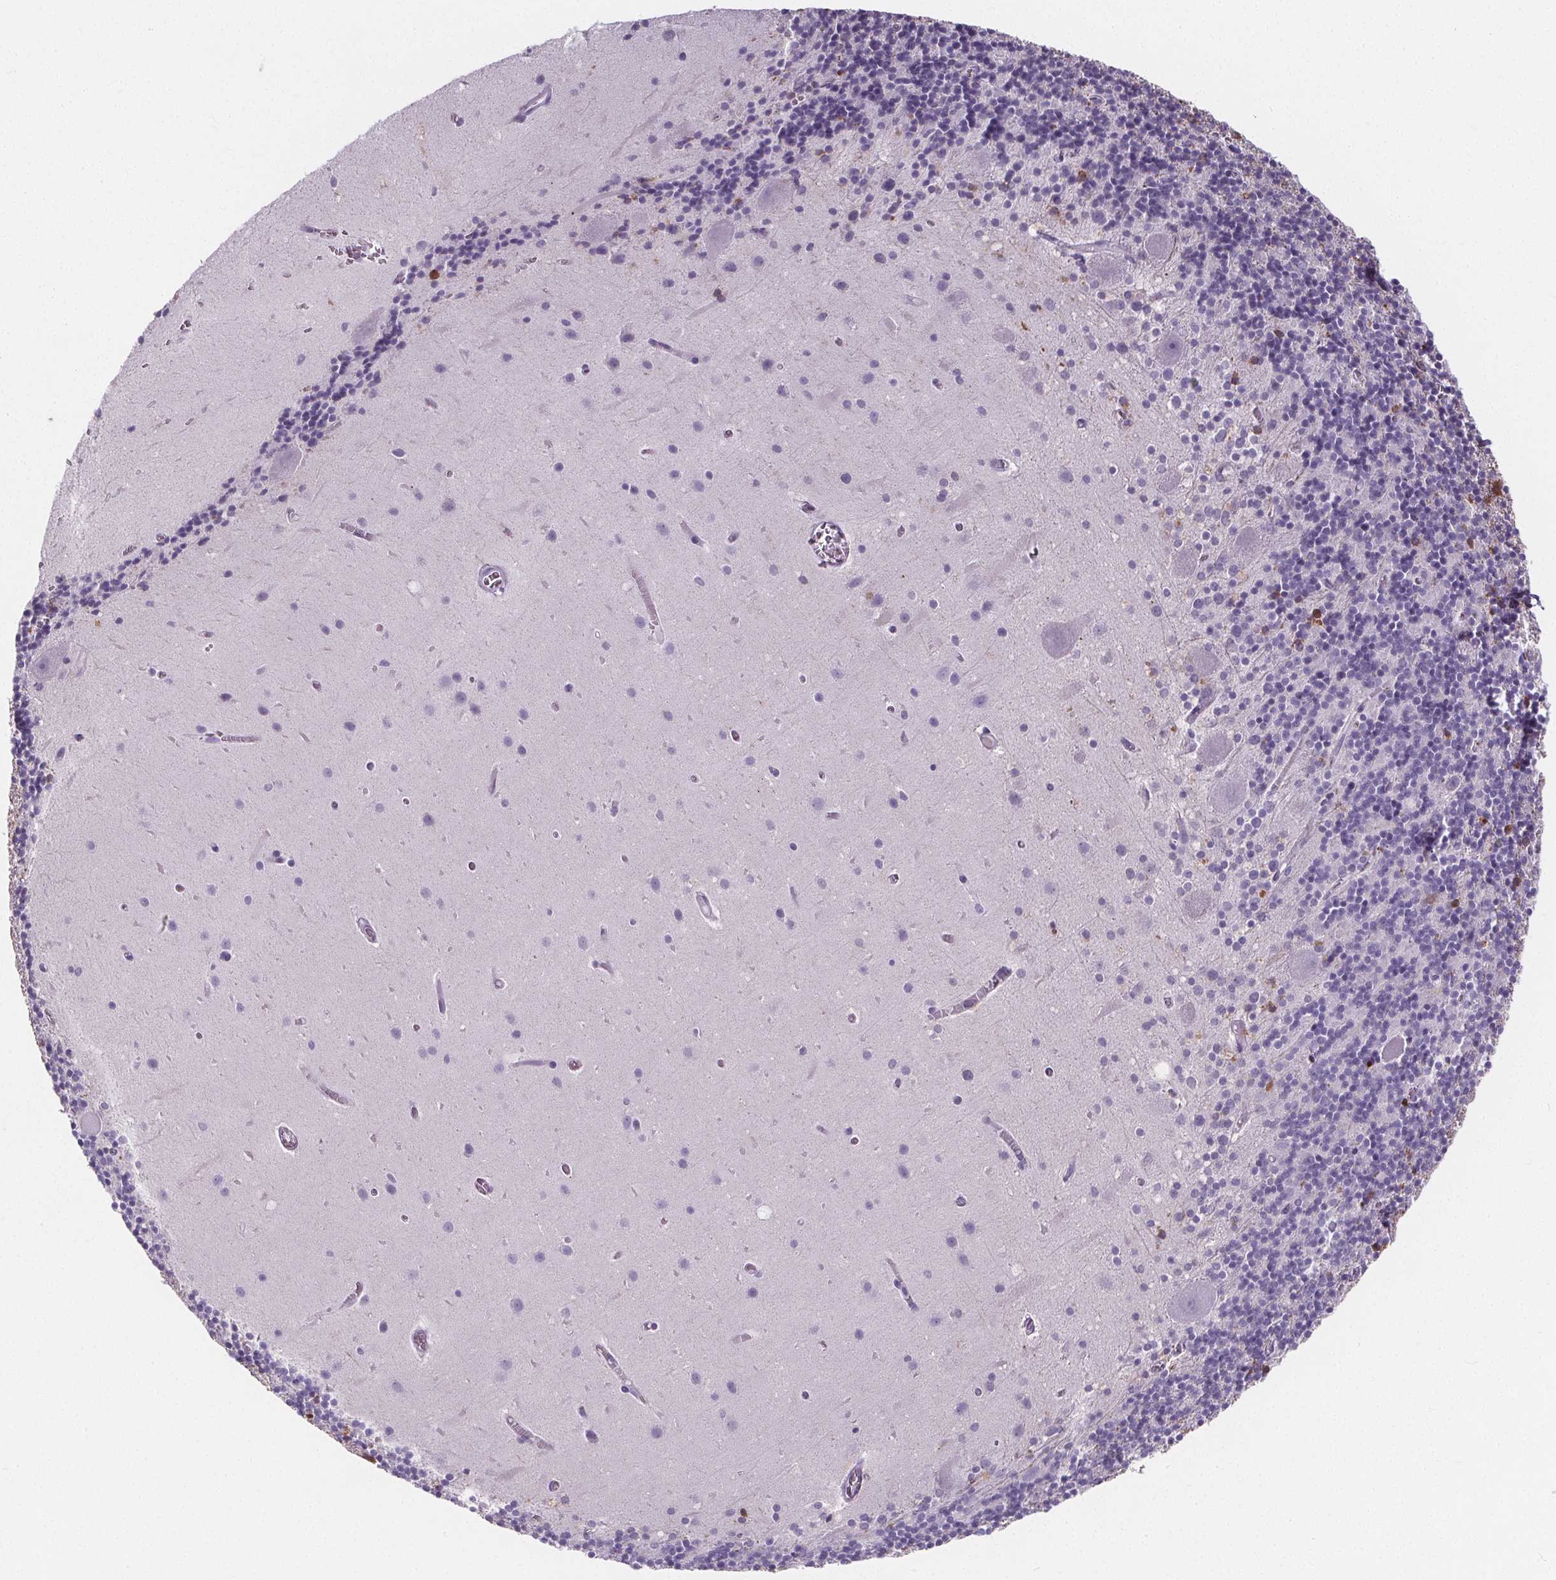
{"staining": {"intensity": "negative", "quantity": "none", "location": "none"}, "tissue": "cerebellum", "cell_type": "Cells in granular layer", "image_type": "normal", "snomed": [{"axis": "morphology", "description": "Normal tissue, NOS"}, {"axis": "topography", "description": "Cerebellum"}], "caption": "Histopathology image shows no protein staining in cells in granular layer of unremarkable cerebellum.", "gene": "ADRB1", "patient": {"sex": "male", "age": 70}}